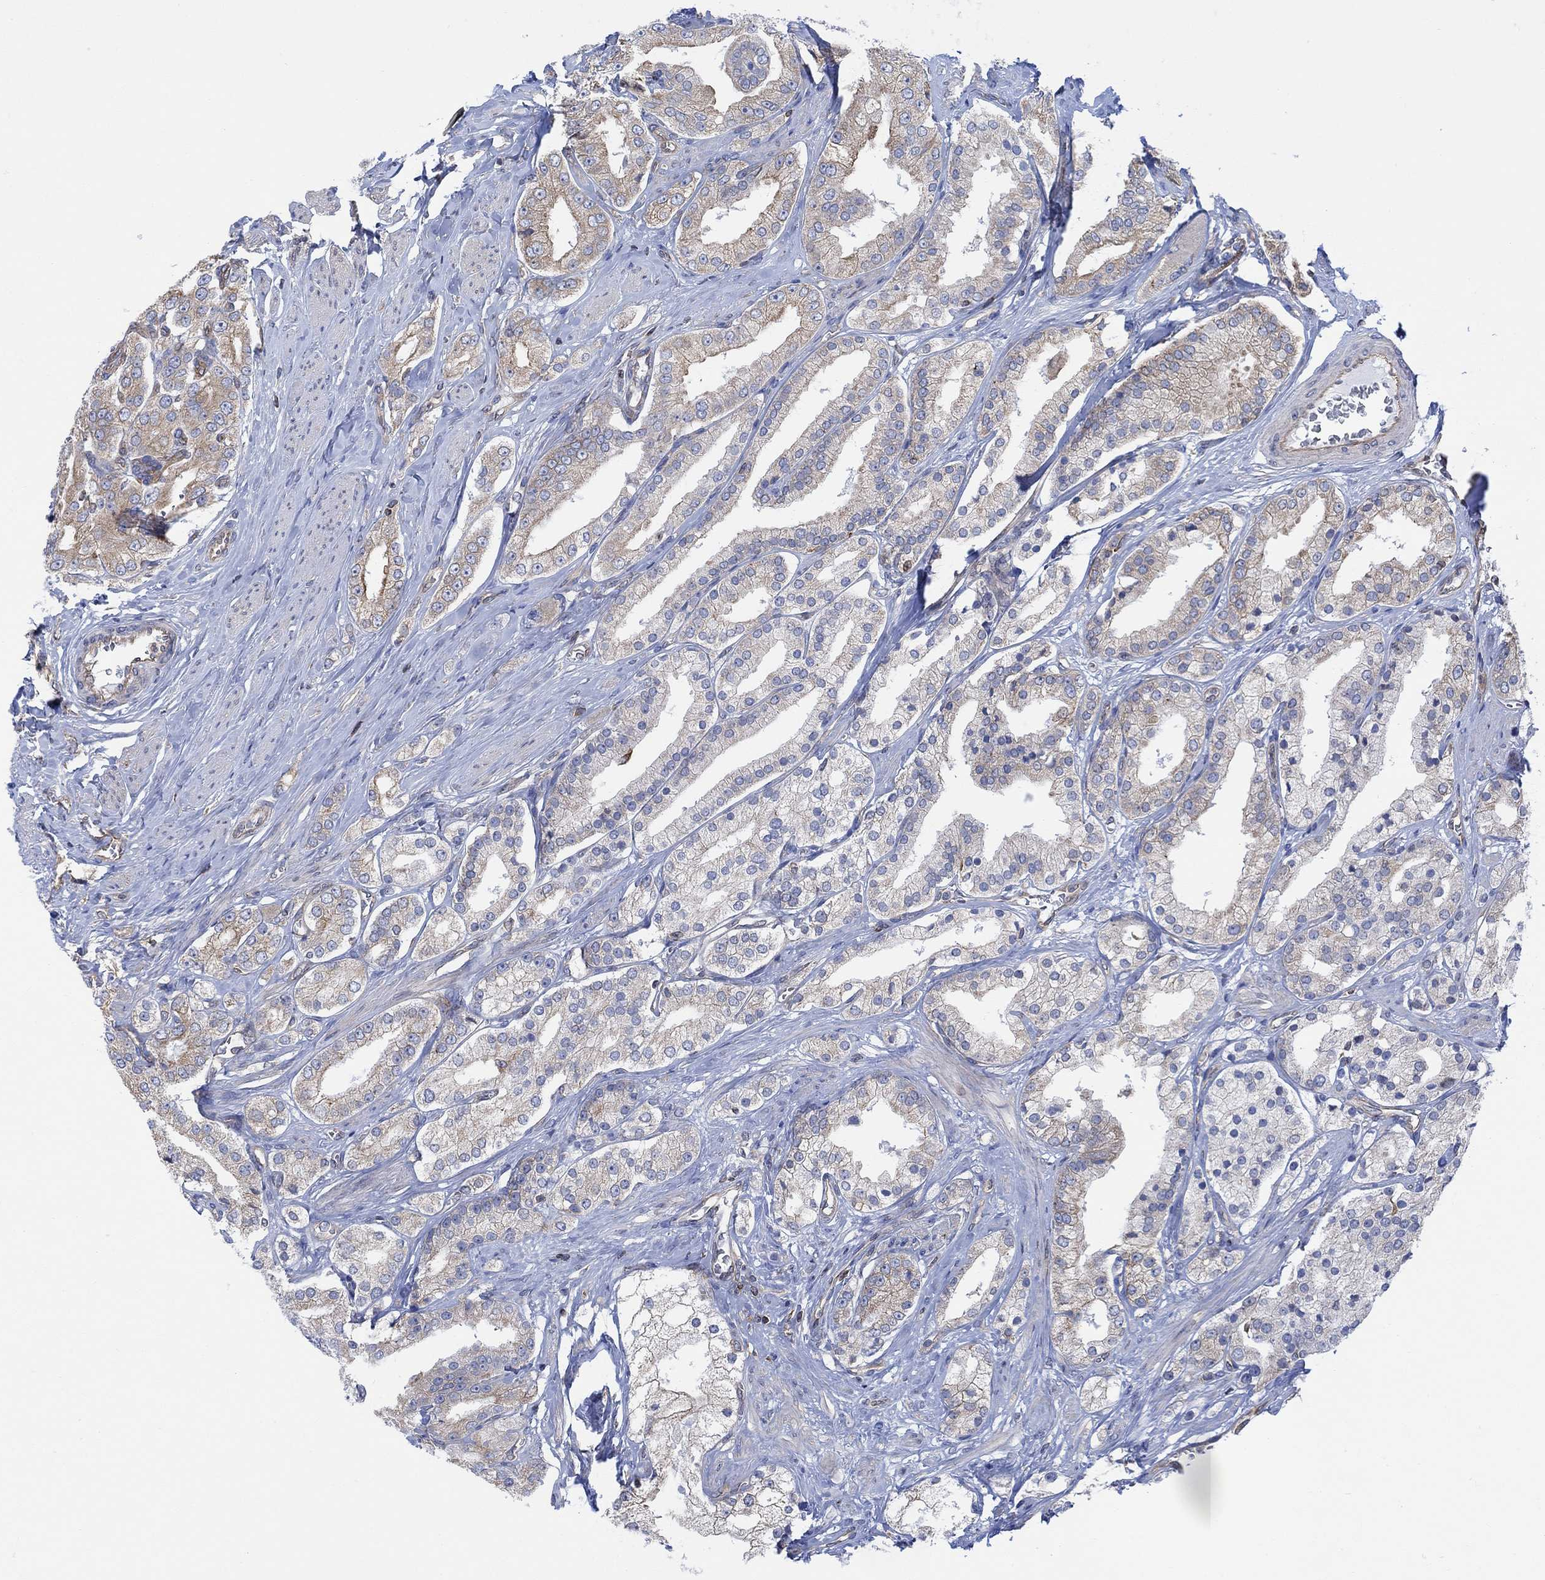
{"staining": {"intensity": "moderate", "quantity": "<25%", "location": "cytoplasmic/membranous"}, "tissue": "prostate cancer", "cell_type": "Tumor cells", "image_type": "cancer", "snomed": [{"axis": "morphology", "description": "Adenocarcinoma, NOS"}, {"axis": "topography", "description": "Prostate and seminal vesicle, NOS"}, {"axis": "topography", "description": "Prostate"}], "caption": "The immunohistochemical stain labels moderate cytoplasmic/membranous staining in tumor cells of prostate cancer (adenocarcinoma) tissue. The staining was performed using DAB (3,3'-diaminobenzidine) to visualize the protein expression in brown, while the nuclei were stained in blue with hematoxylin (Magnification: 20x).", "gene": "GBP5", "patient": {"sex": "male", "age": 67}}